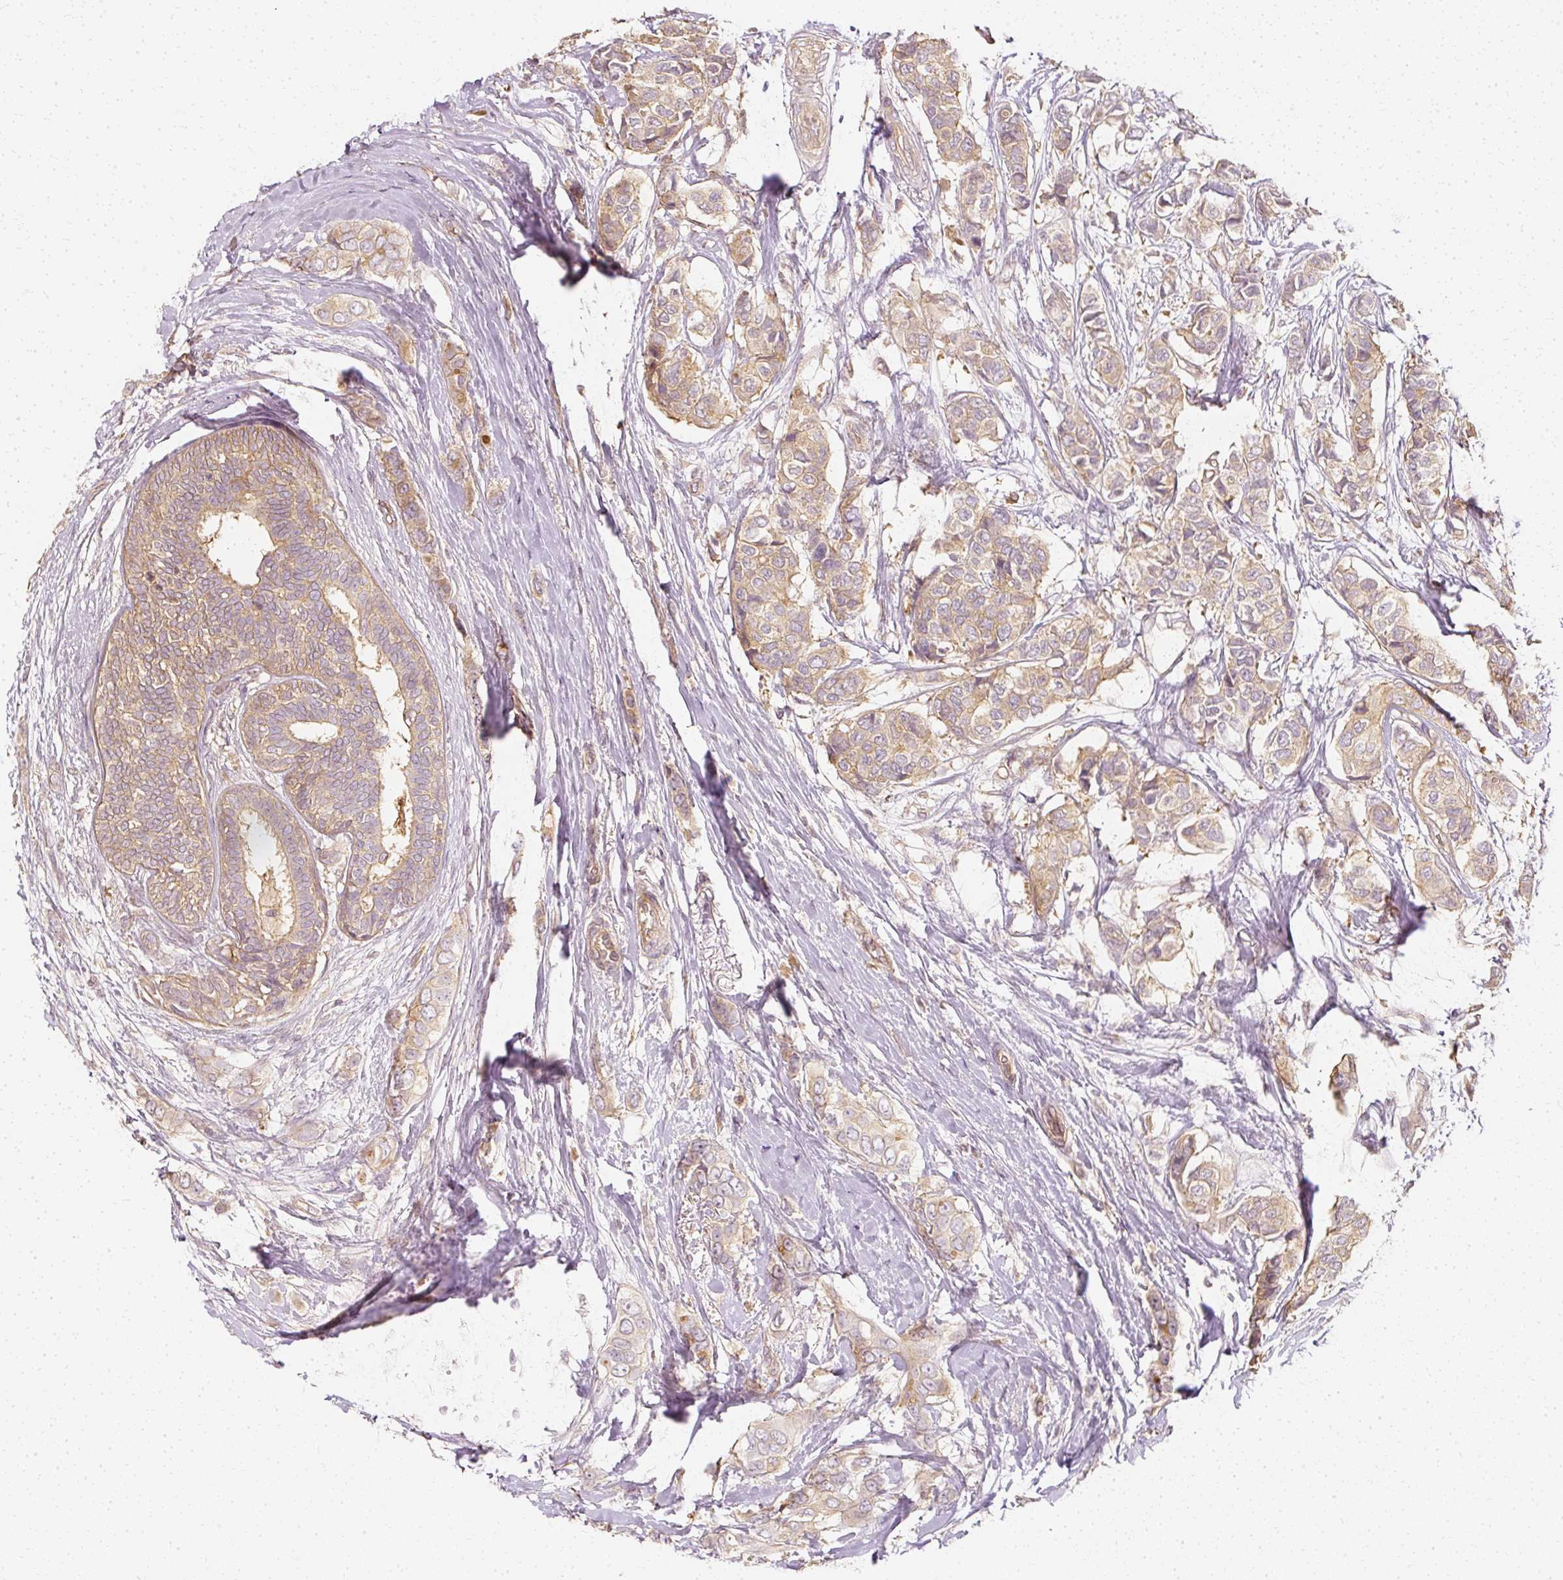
{"staining": {"intensity": "weak", "quantity": ">75%", "location": "cytoplasmic/membranous"}, "tissue": "breast cancer", "cell_type": "Tumor cells", "image_type": "cancer", "snomed": [{"axis": "morphology", "description": "Lobular carcinoma"}, {"axis": "topography", "description": "Breast"}], "caption": "Brown immunohistochemical staining in human breast cancer demonstrates weak cytoplasmic/membranous positivity in approximately >75% of tumor cells.", "gene": "GNAQ", "patient": {"sex": "female", "age": 51}}